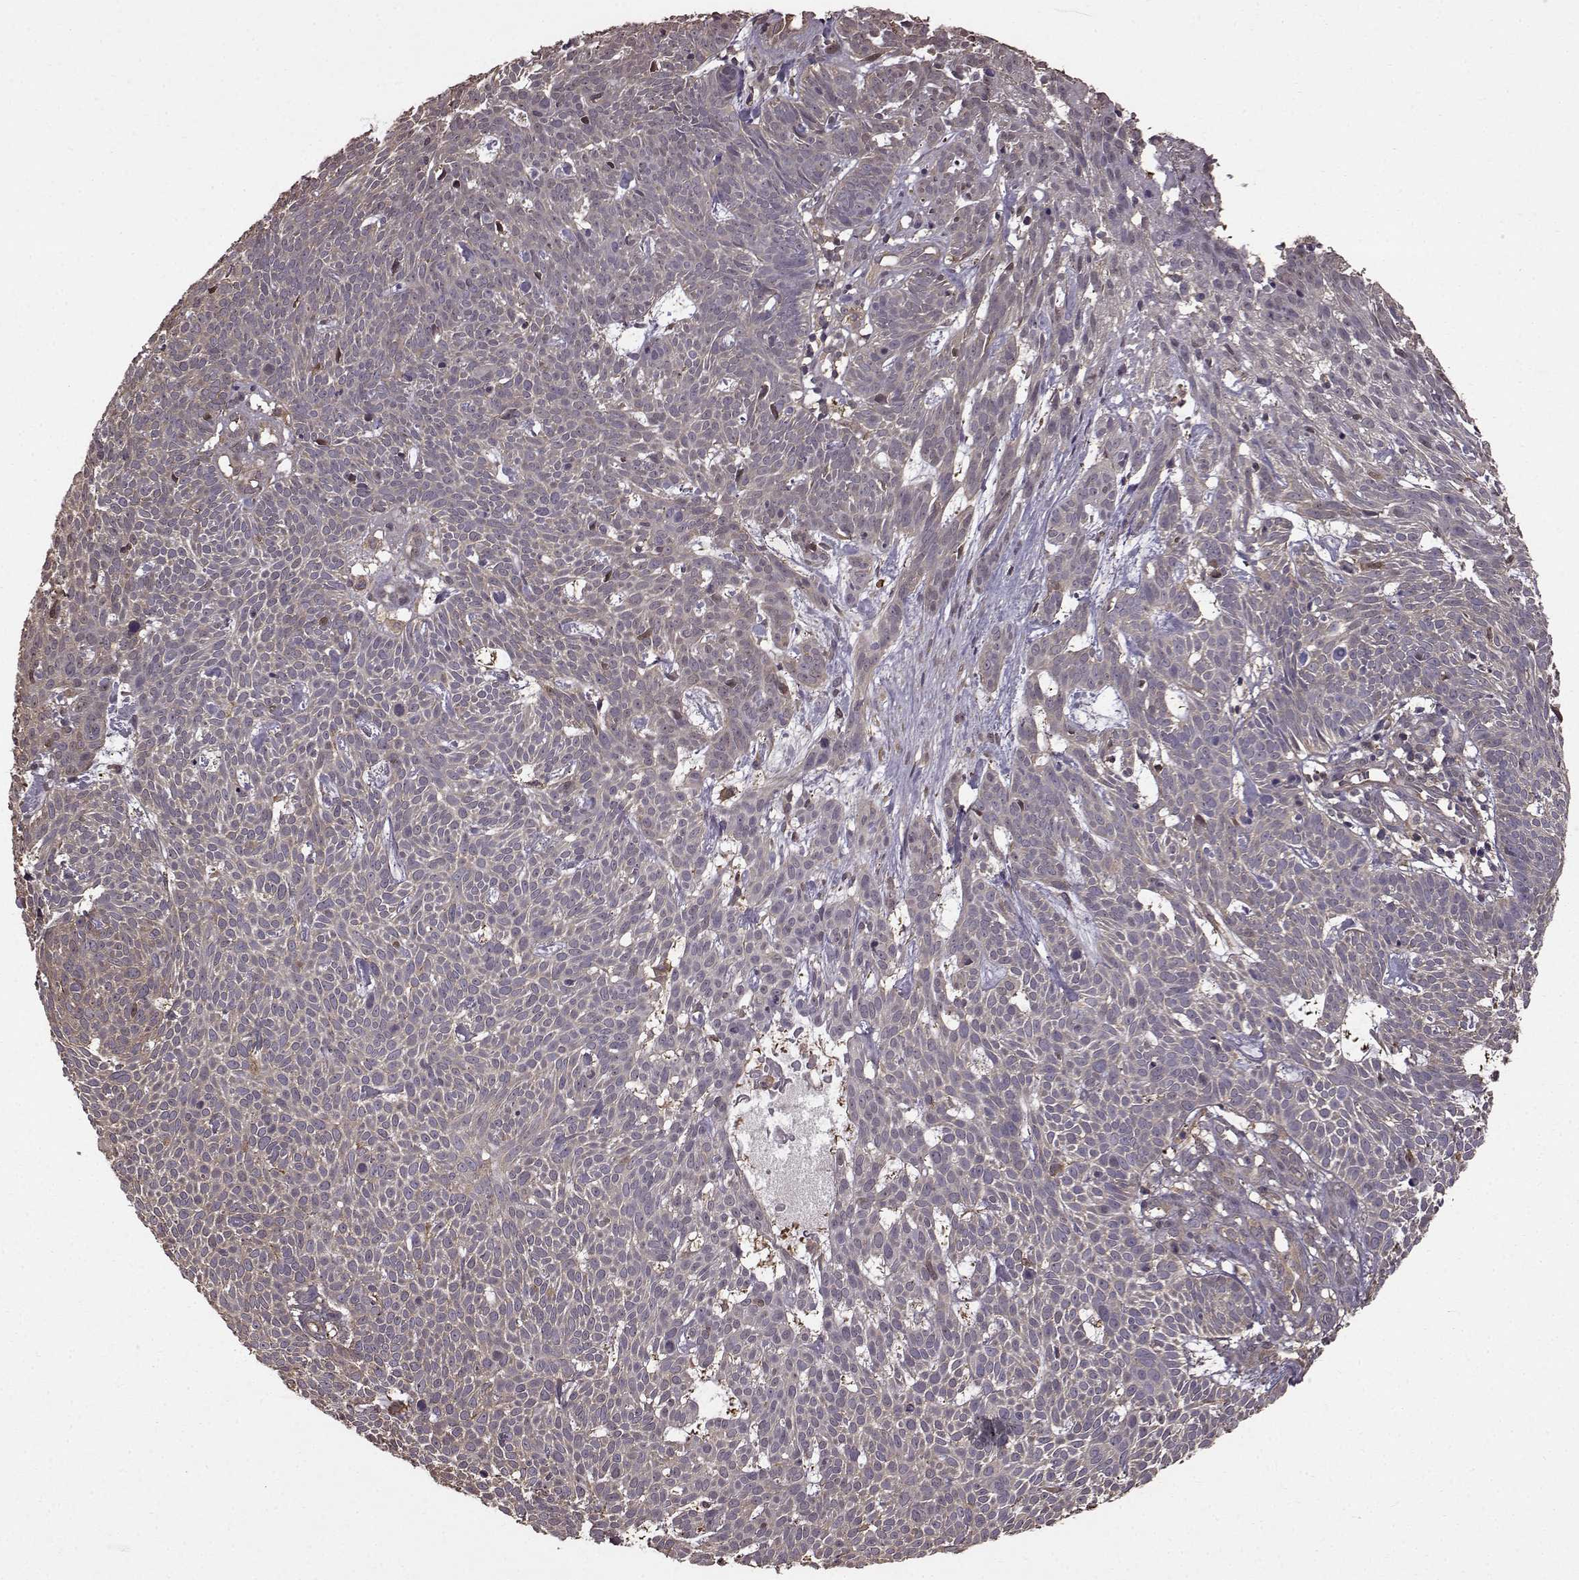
{"staining": {"intensity": "negative", "quantity": "none", "location": "none"}, "tissue": "skin cancer", "cell_type": "Tumor cells", "image_type": "cancer", "snomed": [{"axis": "morphology", "description": "Basal cell carcinoma"}, {"axis": "topography", "description": "Skin"}], "caption": "DAB immunohistochemical staining of human skin cancer (basal cell carcinoma) displays no significant positivity in tumor cells.", "gene": "NME1-NME2", "patient": {"sex": "male", "age": 59}}